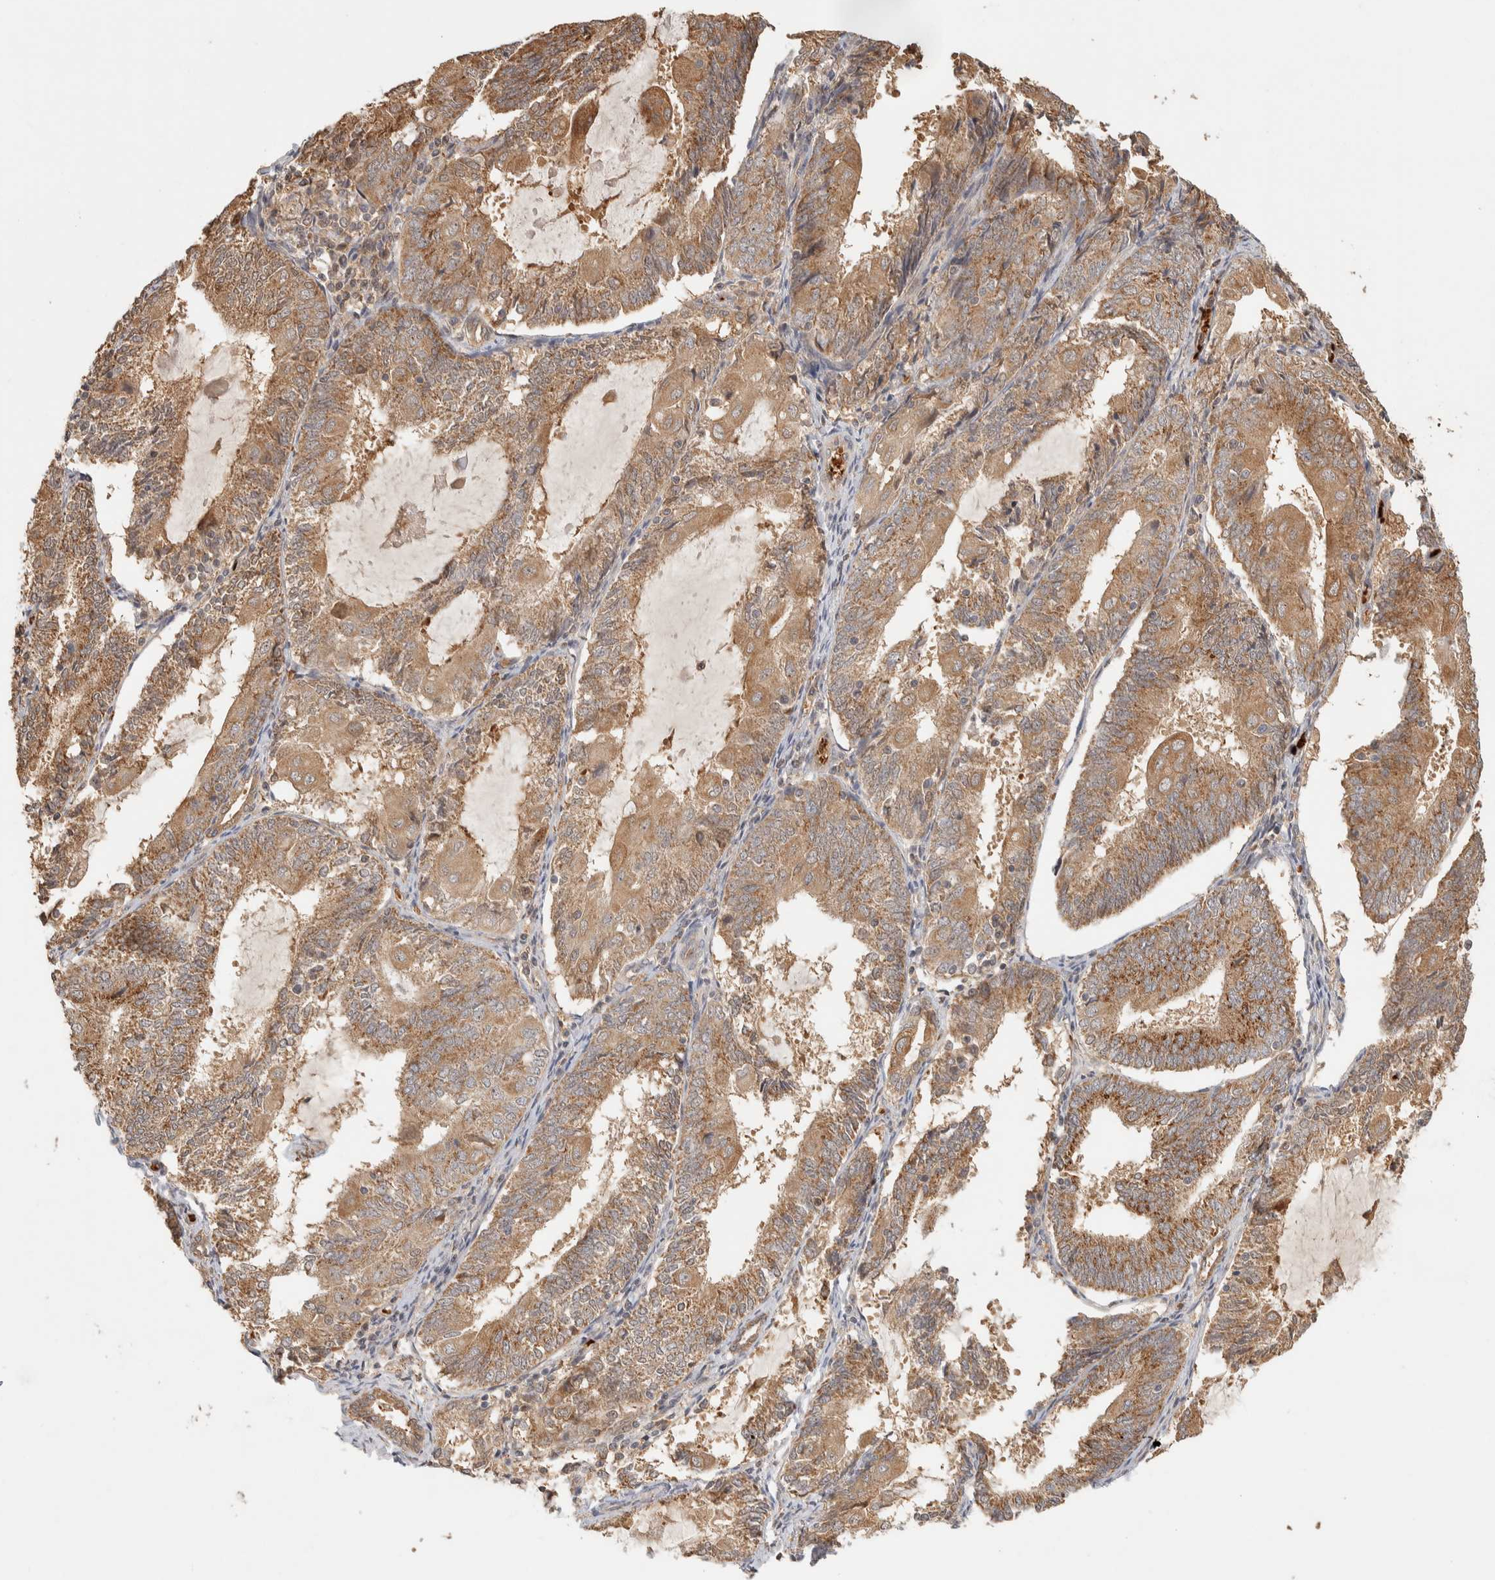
{"staining": {"intensity": "moderate", "quantity": ">75%", "location": "cytoplasmic/membranous"}, "tissue": "endometrial cancer", "cell_type": "Tumor cells", "image_type": "cancer", "snomed": [{"axis": "morphology", "description": "Adenocarcinoma, NOS"}, {"axis": "topography", "description": "Endometrium"}], "caption": "High-power microscopy captured an IHC image of endometrial cancer (adenocarcinoma), revealing moderate cytoplasmic/membranous positivity in about >75% of tumor cells. The protein is stained brown, and the nuclei are stained in blue (DAB (3,3'-diaminobenzidine) IHC with brightfield microscopy, high magnification).", "gene": "TTI2", "patient": {"sex": "female", "age": 81}}